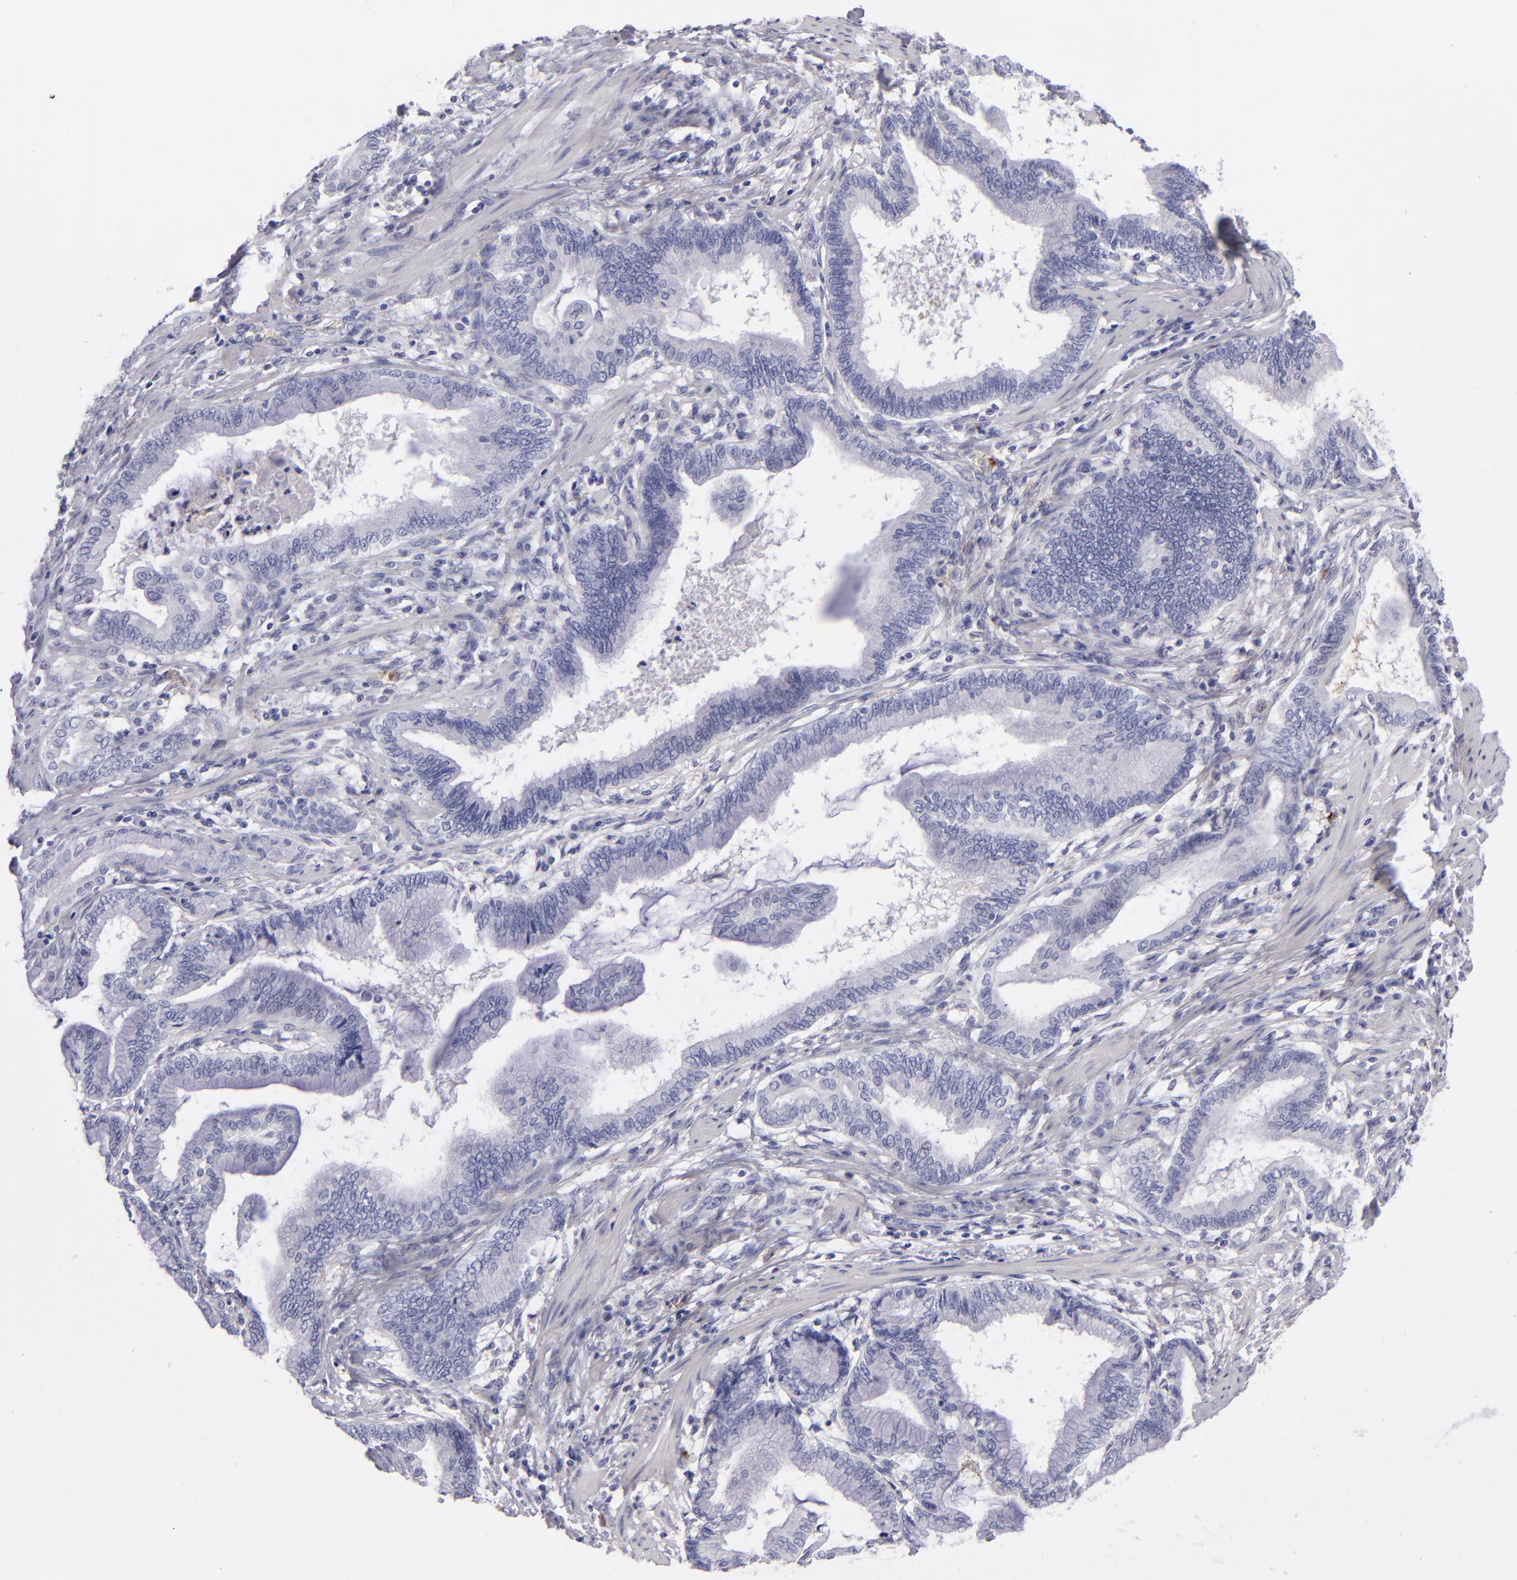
{"staining": {"intensity": "negative", "quantity": "none", "location": "none"}, "tissue": "pancreatic cancer", "cell_type": "Tumor cells", "image_type": "cancer", "snomed": [{"axis": "morphology", "description": "Adenocarcinoma, NOS"}, {"axis": "topography", "description": "Pancreas"}], "caption": "A high-resolution micrograph shows IHC staining of pancreatic cancer (adenocarcinoma), which reveals no significant positivity in tumor cells. Nuclei are stained in blue.", "gene": "ANPEP", "patient": {"sex": "female", "age": 64}}